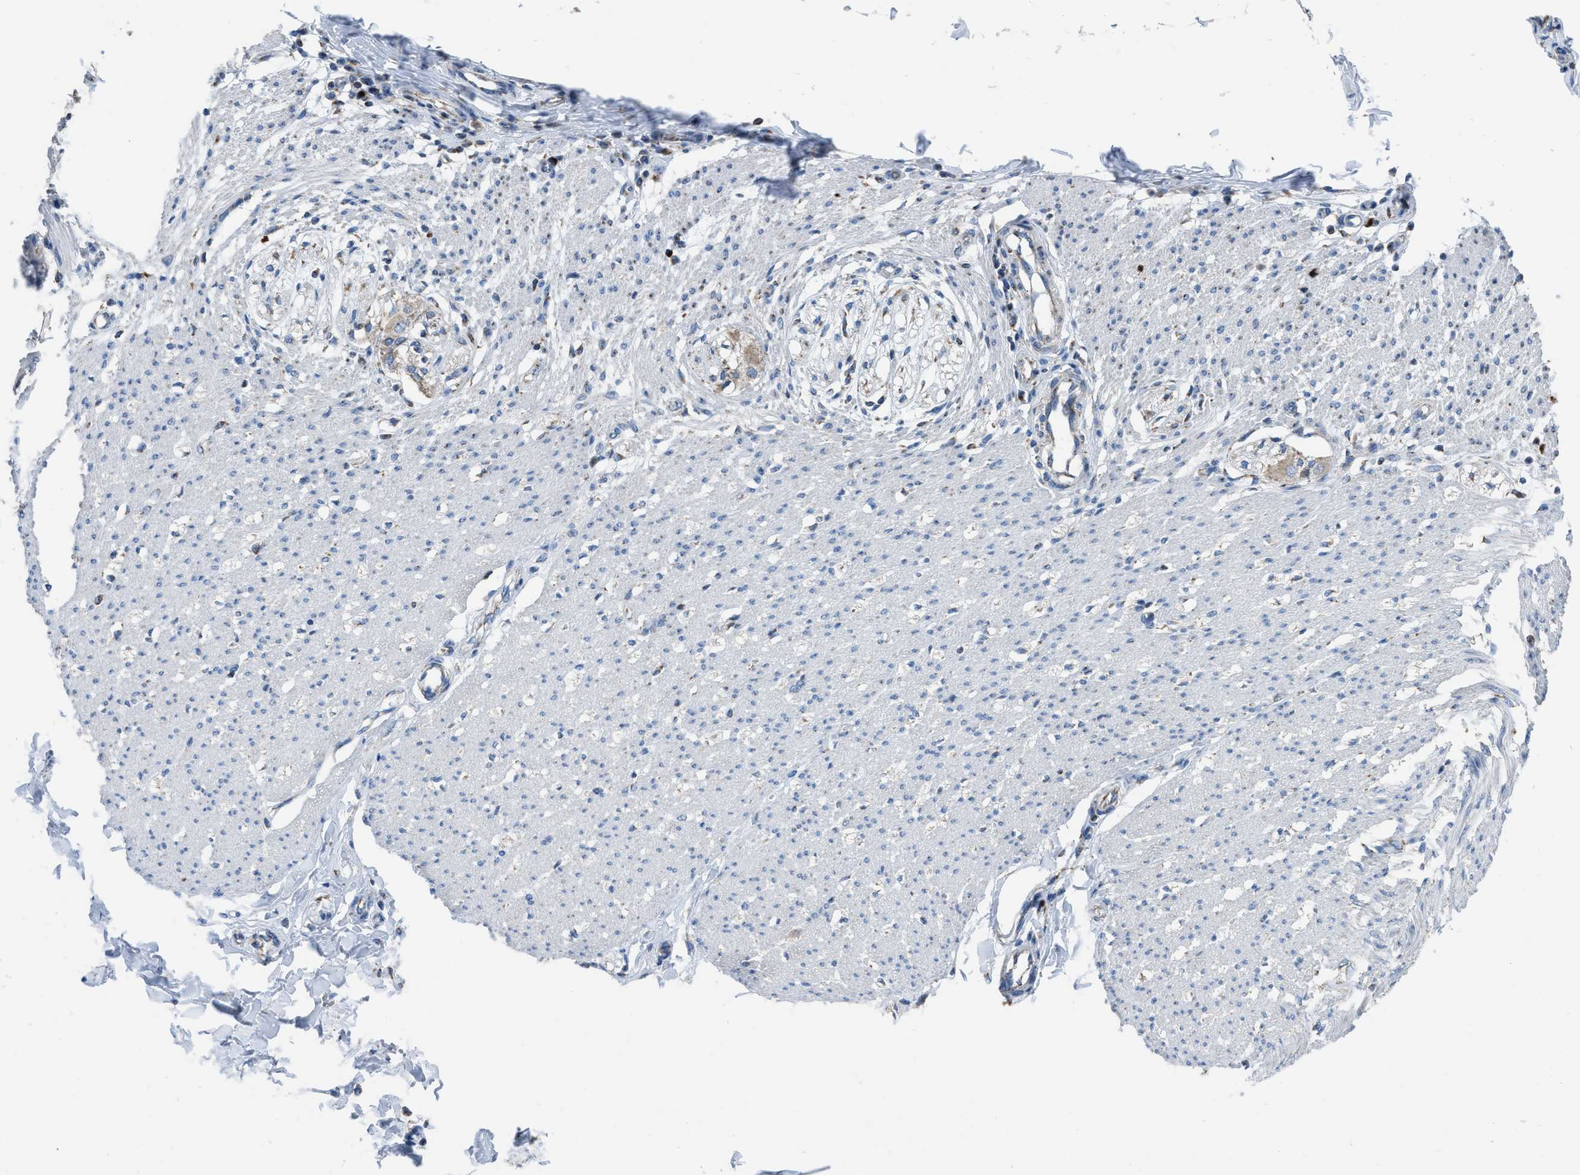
{"staining": {"intensity": "negative", "quantity": "none", "location": "none"}, "tissue": "smooth muscle", "cell_type": "Smooth muscle cells", "image_type": "normal", "snomed": [{"axis": "morphology", "description": "Normal tissue, NOS"}, {"axis": "morphology", "description": "Adenocarcinoma, NOS"}, {"axis": "topography", "description": "Colon"}, {"axis": "topography", "description": "Peripheral nerve tissue"}], "caption": "This is an IHC photomicrograph of normal human smooth muscle. There is no expression in smooth muscle cells.", "gene": "ETFB", "patient": {"sex": "male", "age": 14}}